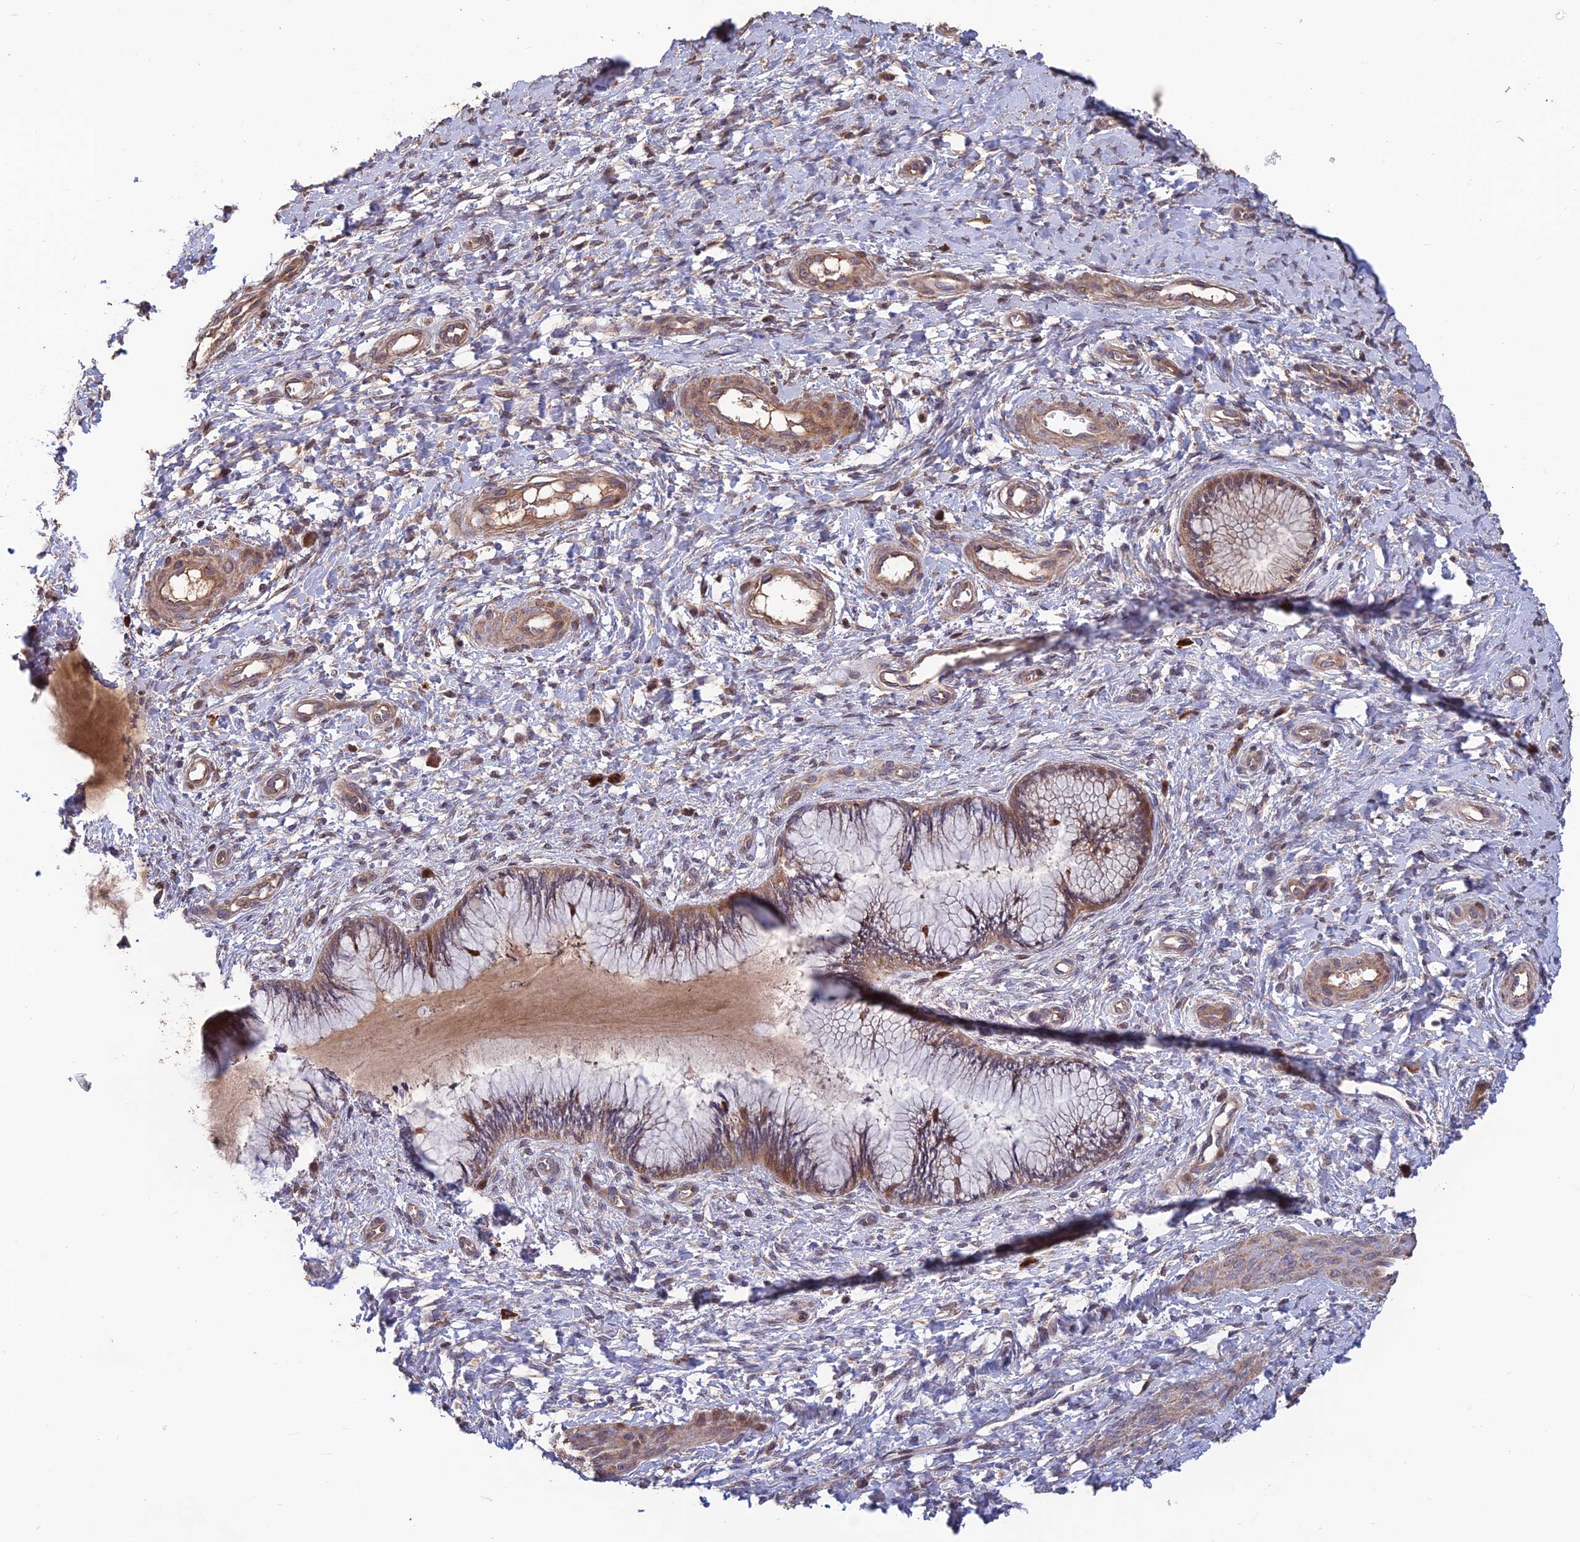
{"staining": {"intensity": "moderate", "quantity": "25%-75%", "location": "cytoplasmic/membranous"}, "tissue": "cervix", "cell_type": "Glandular cells", "image_type": "normal", "snomed": [{"axis": "morphology", "description": "Normal tissue, NOS"}, {"axis": "topography", "description": "Cervix"}], "caption": "Brown immunohistochemical staining in normal cervix demonstrates moderate cytoplasmic/membranous expression in about 25%-75% of glandular cells. The protein is shown in brown color, while the nuclei are stained blue.", "gene": "SHISA5", "patient": {"sex": "female", "age": 33}}